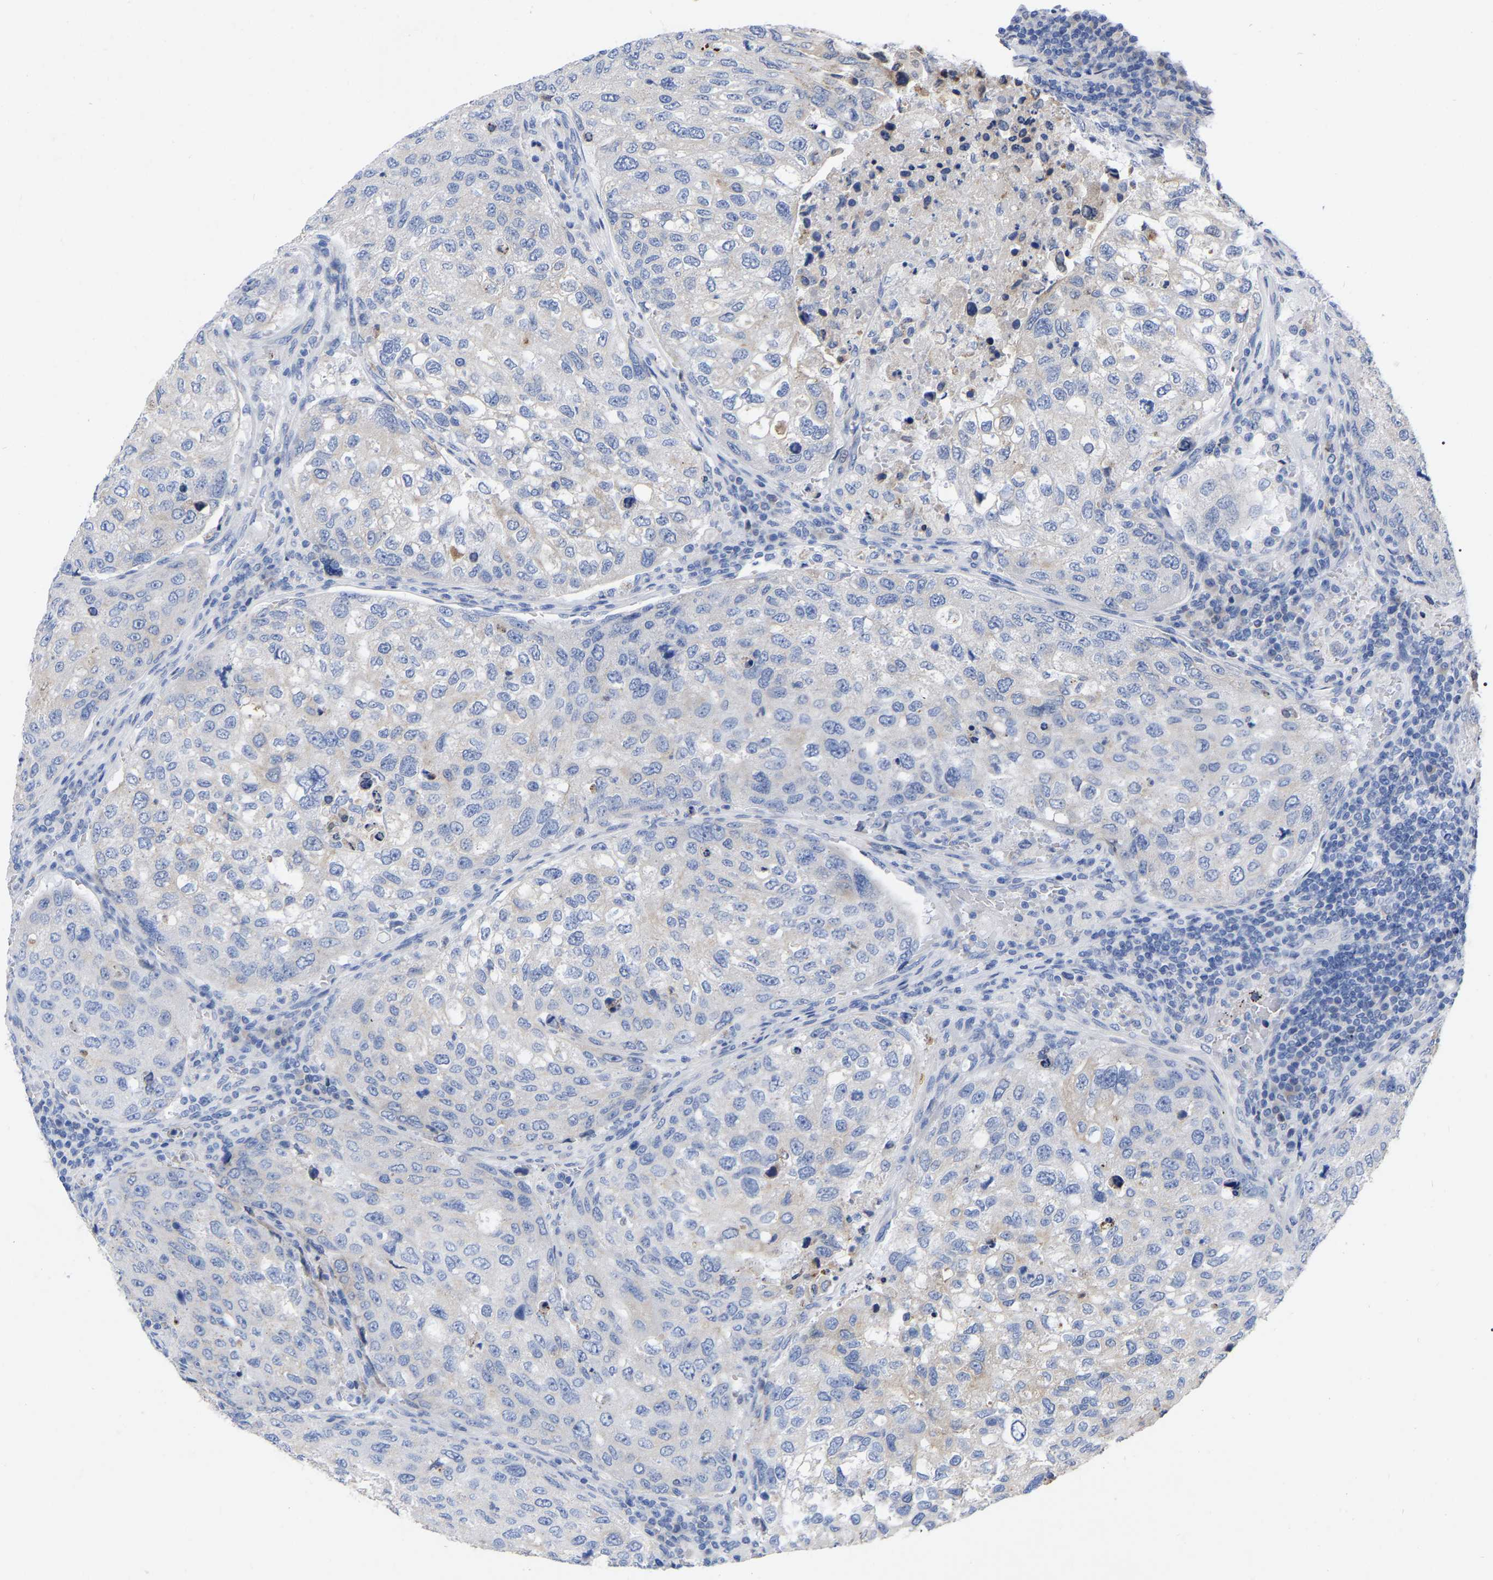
{"staining": {"intensity": "negative", "quantity": "none", "location": "none"}, "tissue": "urothelial cancer", "cell_type": "Tumor cells", "image_type": "cancer", "snomed": [{"axis": "morphology", "description": "Urothelial carcinoma, High grade"}, {"axis": "topography", "description": "Lymph node"}, {"axis": "topography", "description": "Urinary bladder"}], "caption": "Urothelial cancer was stained to show a protein in brown. There is no significant expression in tumor cells. (DAB (3,3'-diaminobenzidine) immunohistochemistry (IHC) with hematoxylin counter stain).", "gene": "STRIP2", "patient": {"sex": "male", "age": 51}}